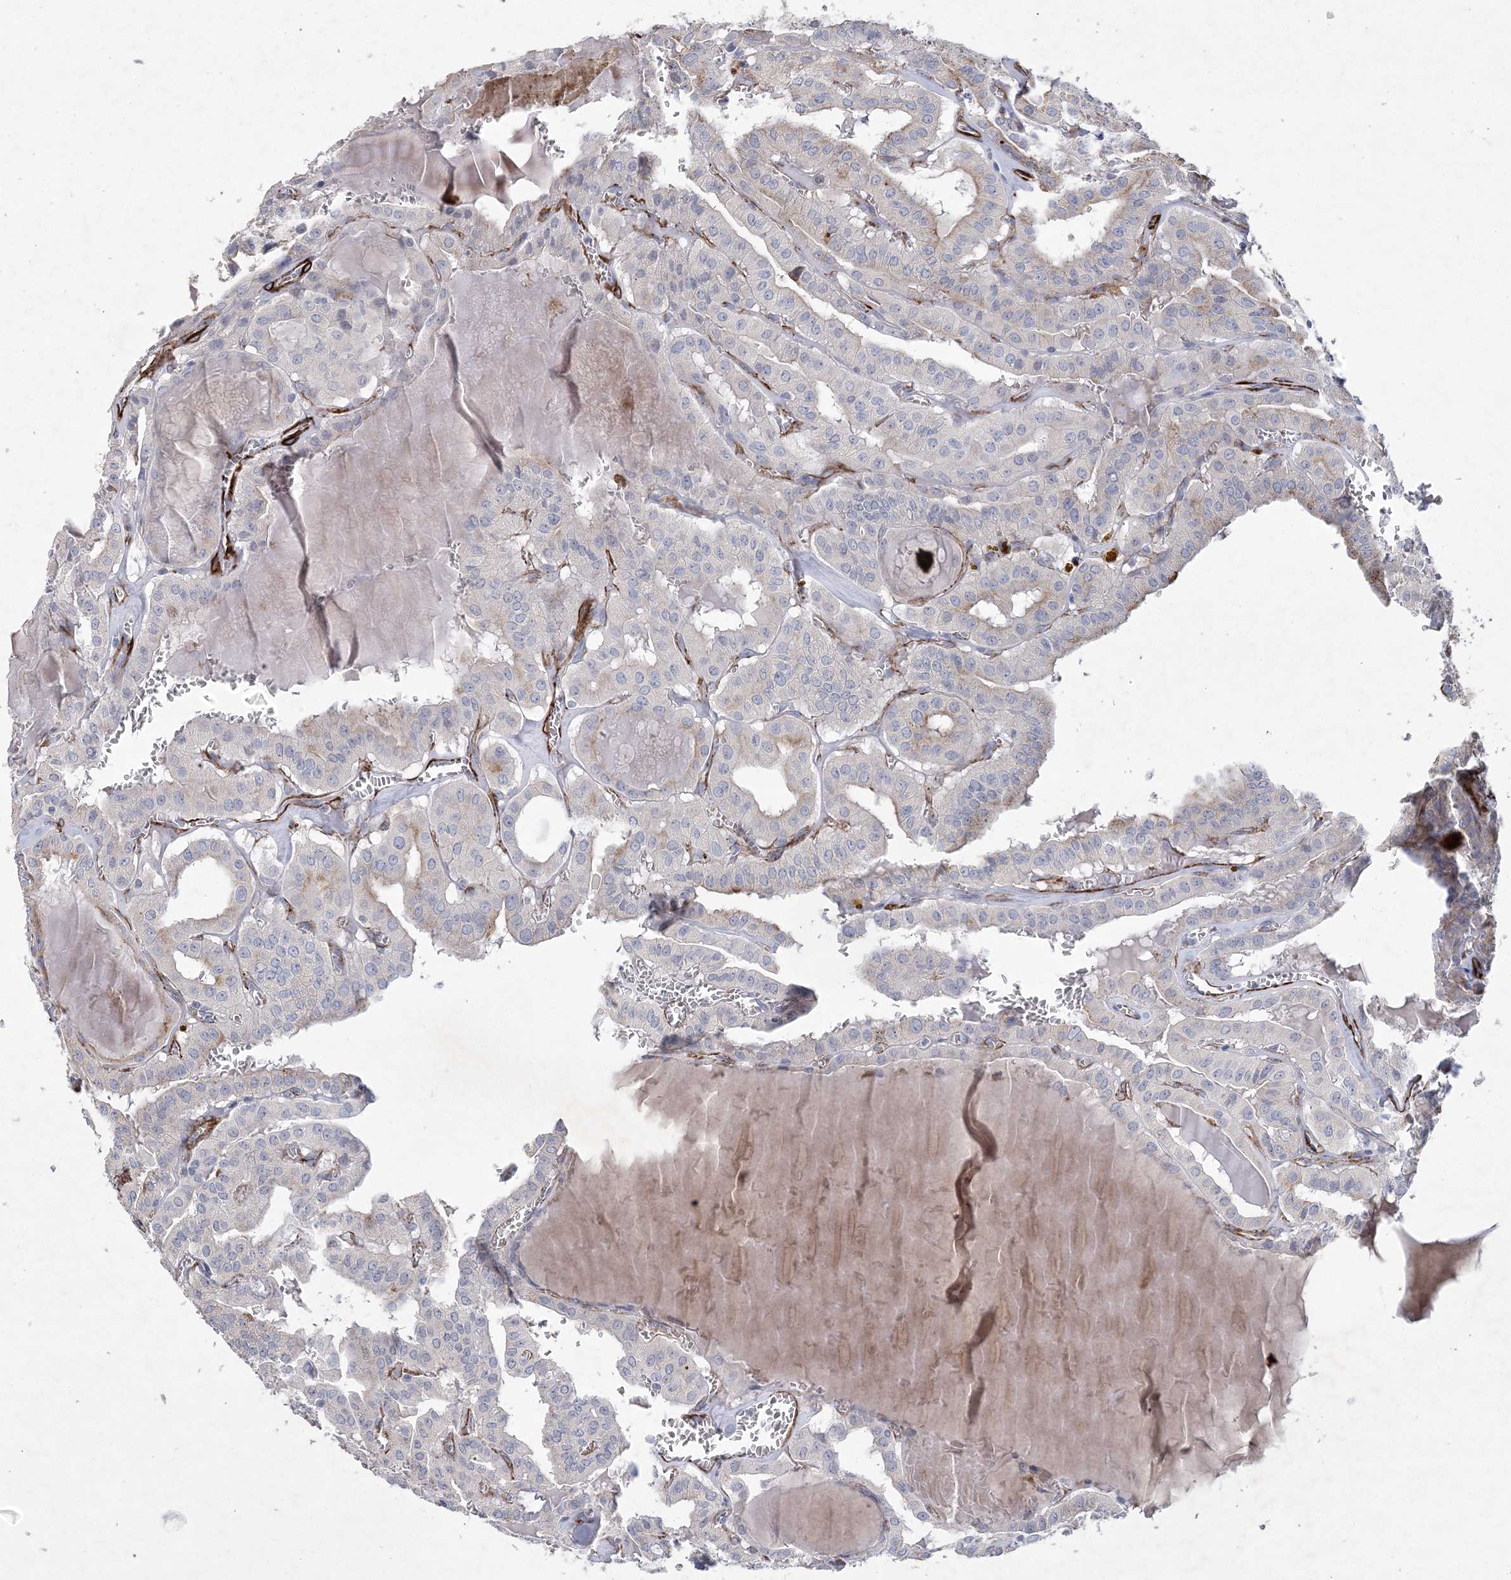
{"staining": {"intensity": "negative", "quantity": "none", "location": "none"}, "tissue": "thyroid cancer", "cell_type": "Tumor cells", "image_type": "cancer", "snomed": [{"axis": "morphology", "description": "Papillary adenocarcinoma, NOS"}, {"axis": "topography", "description": "Thyroid gland"}], "caption": "Tumor cells show no significant protein staining in thyroid papillary adenocarcinoma. (Stains: DAB (3,3'-diaminobenzidine) immunohistochemistry (IHC) with hematoxylin counter stain, Microscopy: brightfield microscopy at high magnification).", "gene": "ARSJ", "patient": {"sex": "male", "age": 52}}